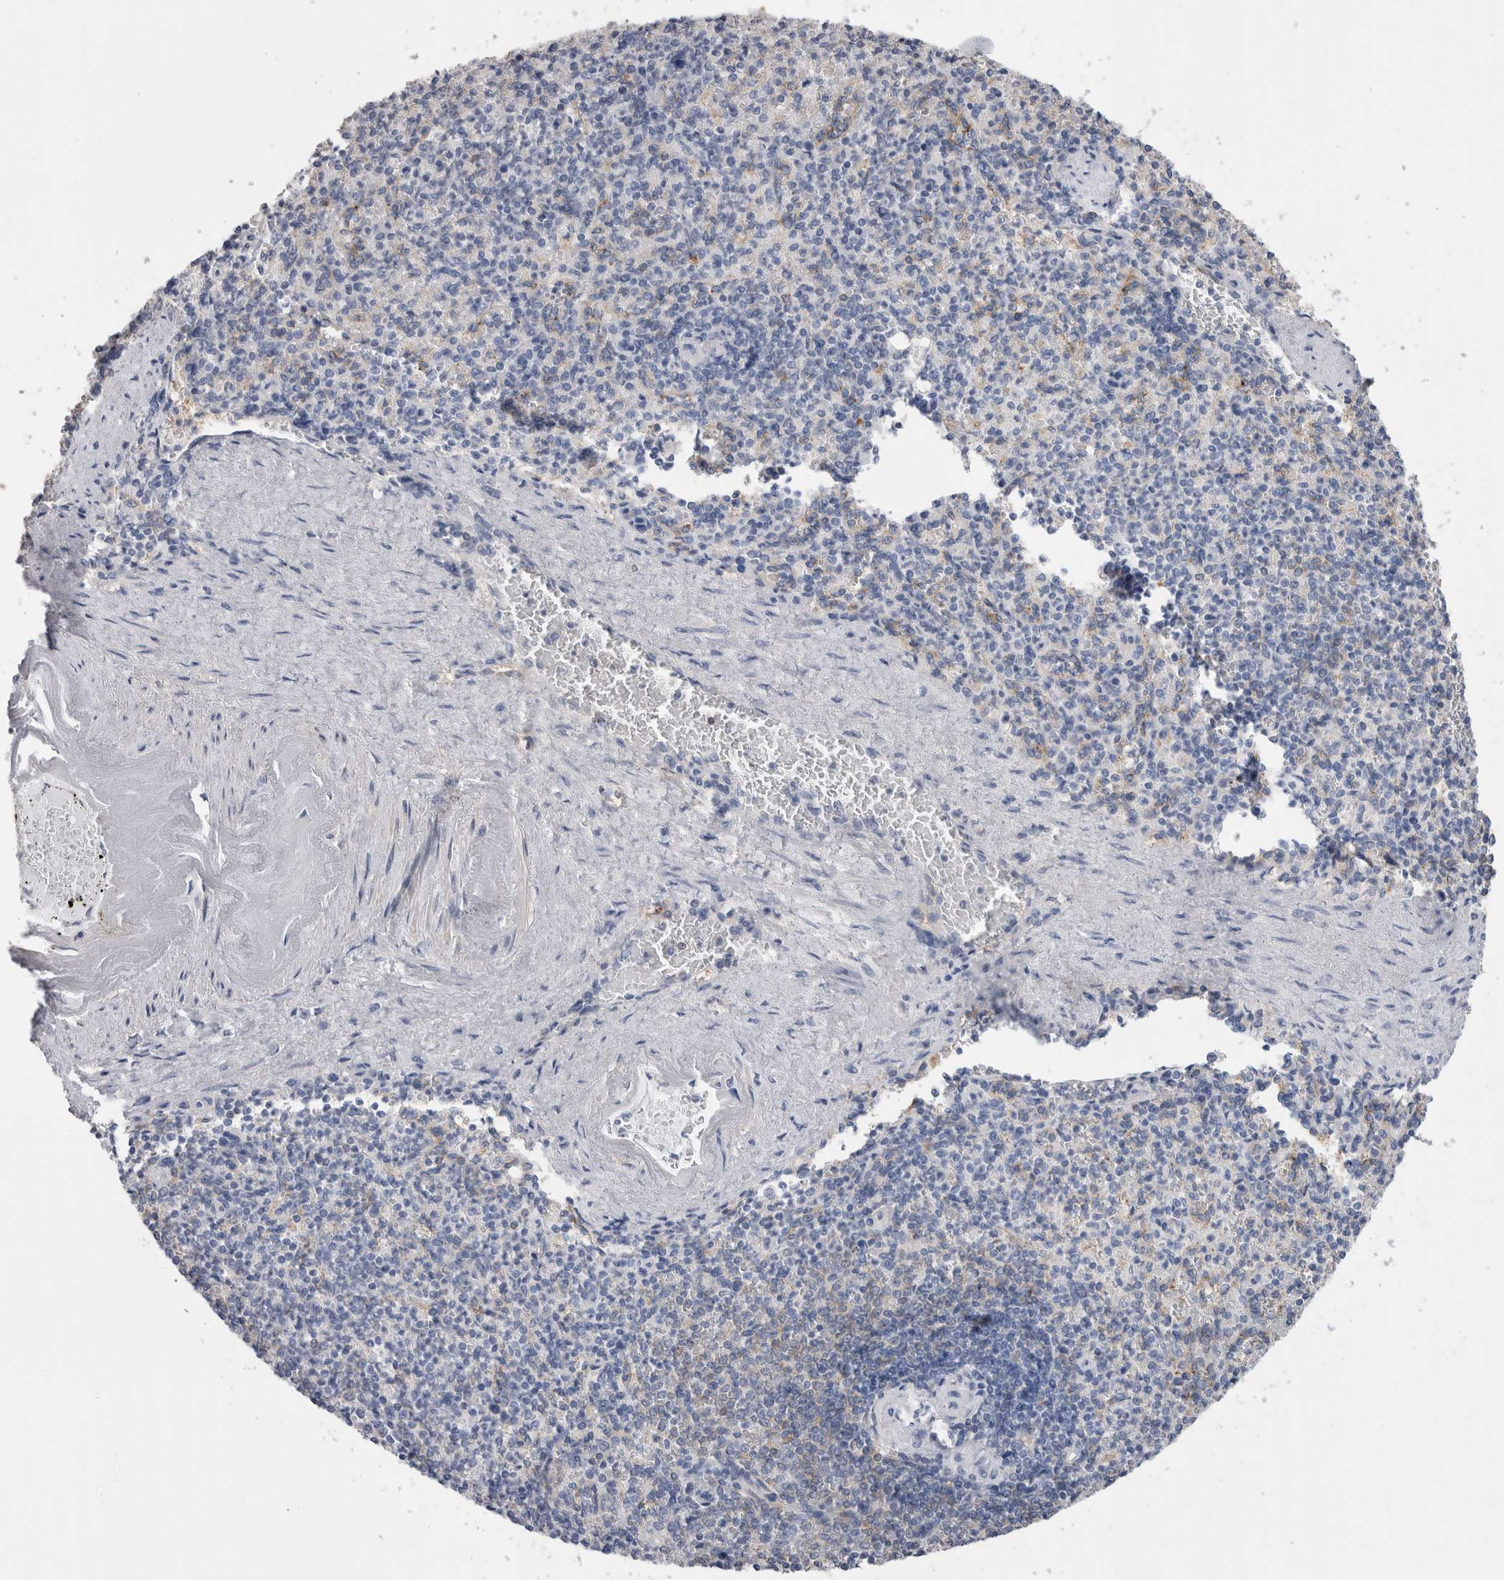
{"staining": {"intensity": "negative", "quantity": "none", "location": "none"}, "tissue": "spleen", "cell_type": "Cells in red pulp", "image_type": "normal", "snomed": [{"axis": "morphology", "description": "Normal tissue, NOS"}, {"axis": "topography", "description": "Spleen"}], "caption": "Immunohistochemistry image of unremarkable human spleen stained for a protein (brown), which displays no positivity in cells in red pulp. (Brightfield microscopy of DAB IHC at high magnification).", "gene": "SCRN1", "patient": {"sex": "female", "age": 74}}